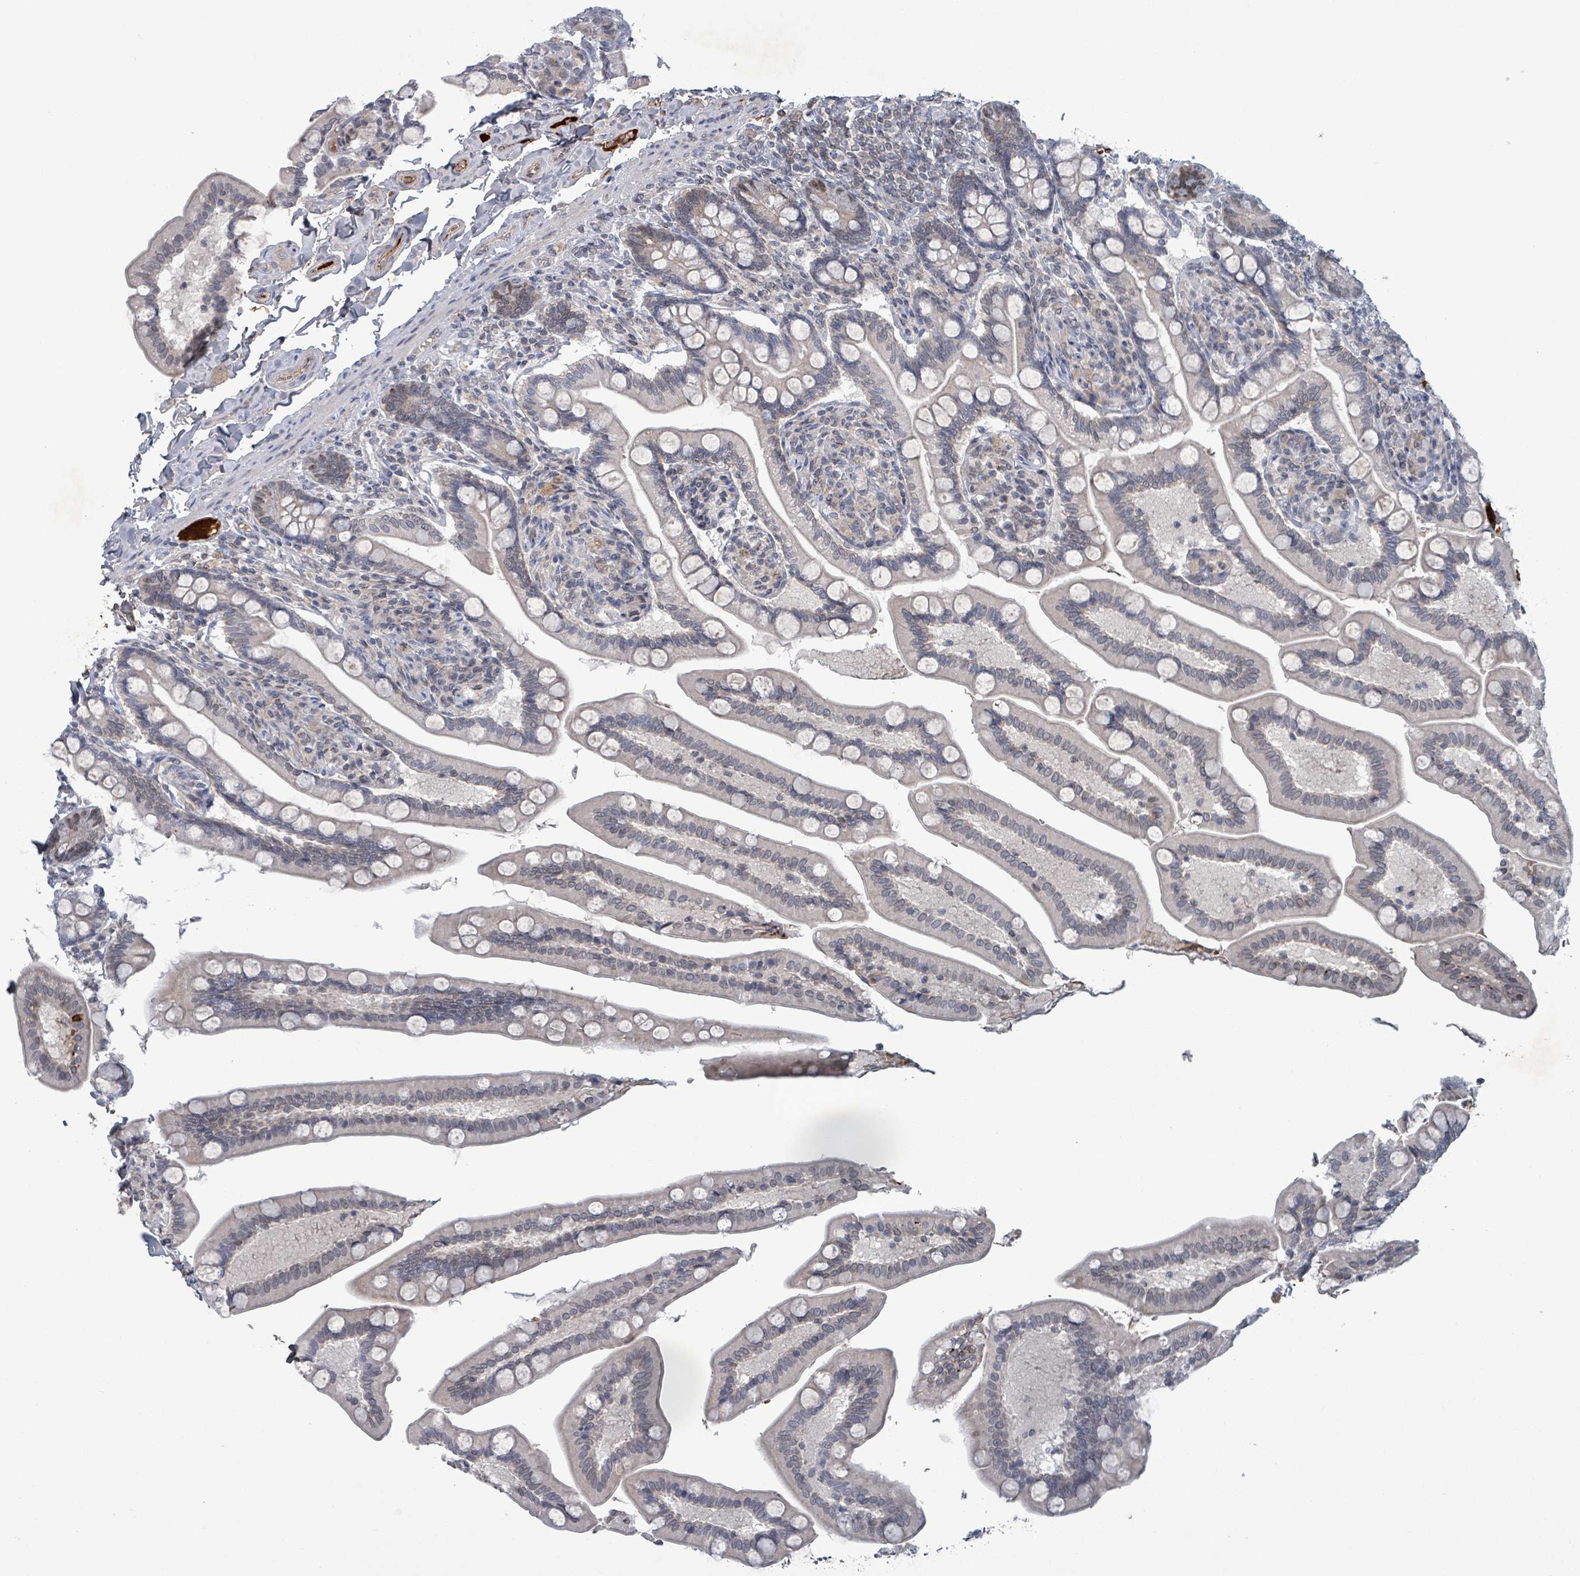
{"staining": {"intensity": "negative", "quantity": "none", "location": "none"}, "tissue": "small intestine", "cell_type": "Glandular cells", "image_type": "normal", "snomed": [{"axis": "morphology", "description": "Normal tissue, NOS"}, {"axis": "topography", "description": "Small intestine"}], "caption": "Immunohistochemistry photomicrograph of benign small intestine: small intestine stained with DAB exhibits no significant protein staining in glandular cells. The staining is performed using DAB brown chromogen with nuclei counter-stained in using hematoxylin.", "gene": "GRM8", "patient": {"sex": "female", "age": 64}}